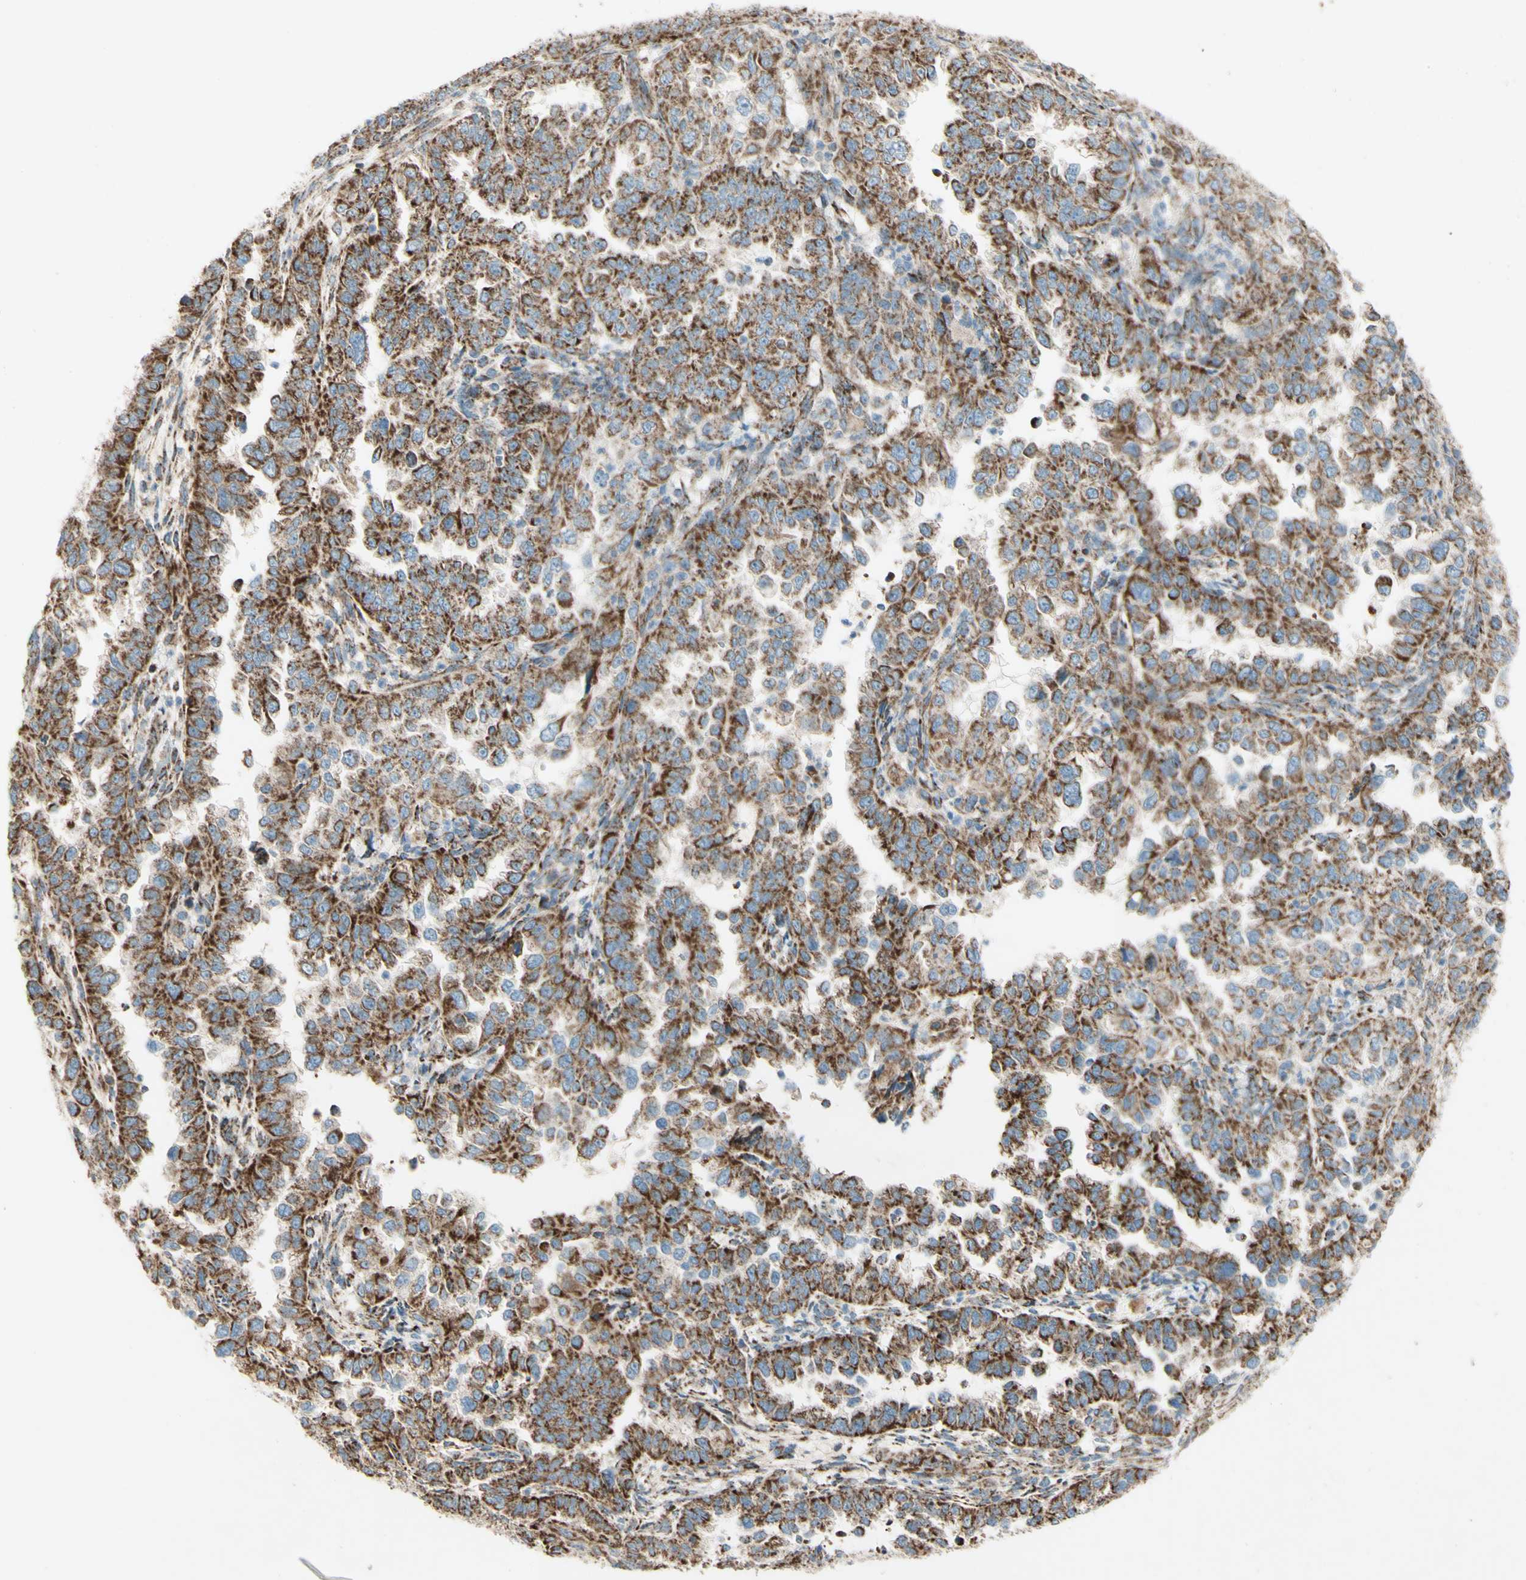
{"staining": {"intensity": "strong", "quantity": ">75%", "location": "cytoplasmic/membranous"}, "tissue": "endometrial cancer", "cell_type": "Tumor cells", "image_type": "cancer", "snomed": [{"axis": "morphology", "description": "Adenocarcinoma, NOS"}, {"axis": "topography", "description": "Endometrium"}], "caption": "The image reveals a brown stain indicating the presence of a protein in the cytoplasmic/membranous of tumor cells in adenocarcinoma (endometrial).", "gene": "RHOT1", "patient": {"sex": "female", "age": 85}}